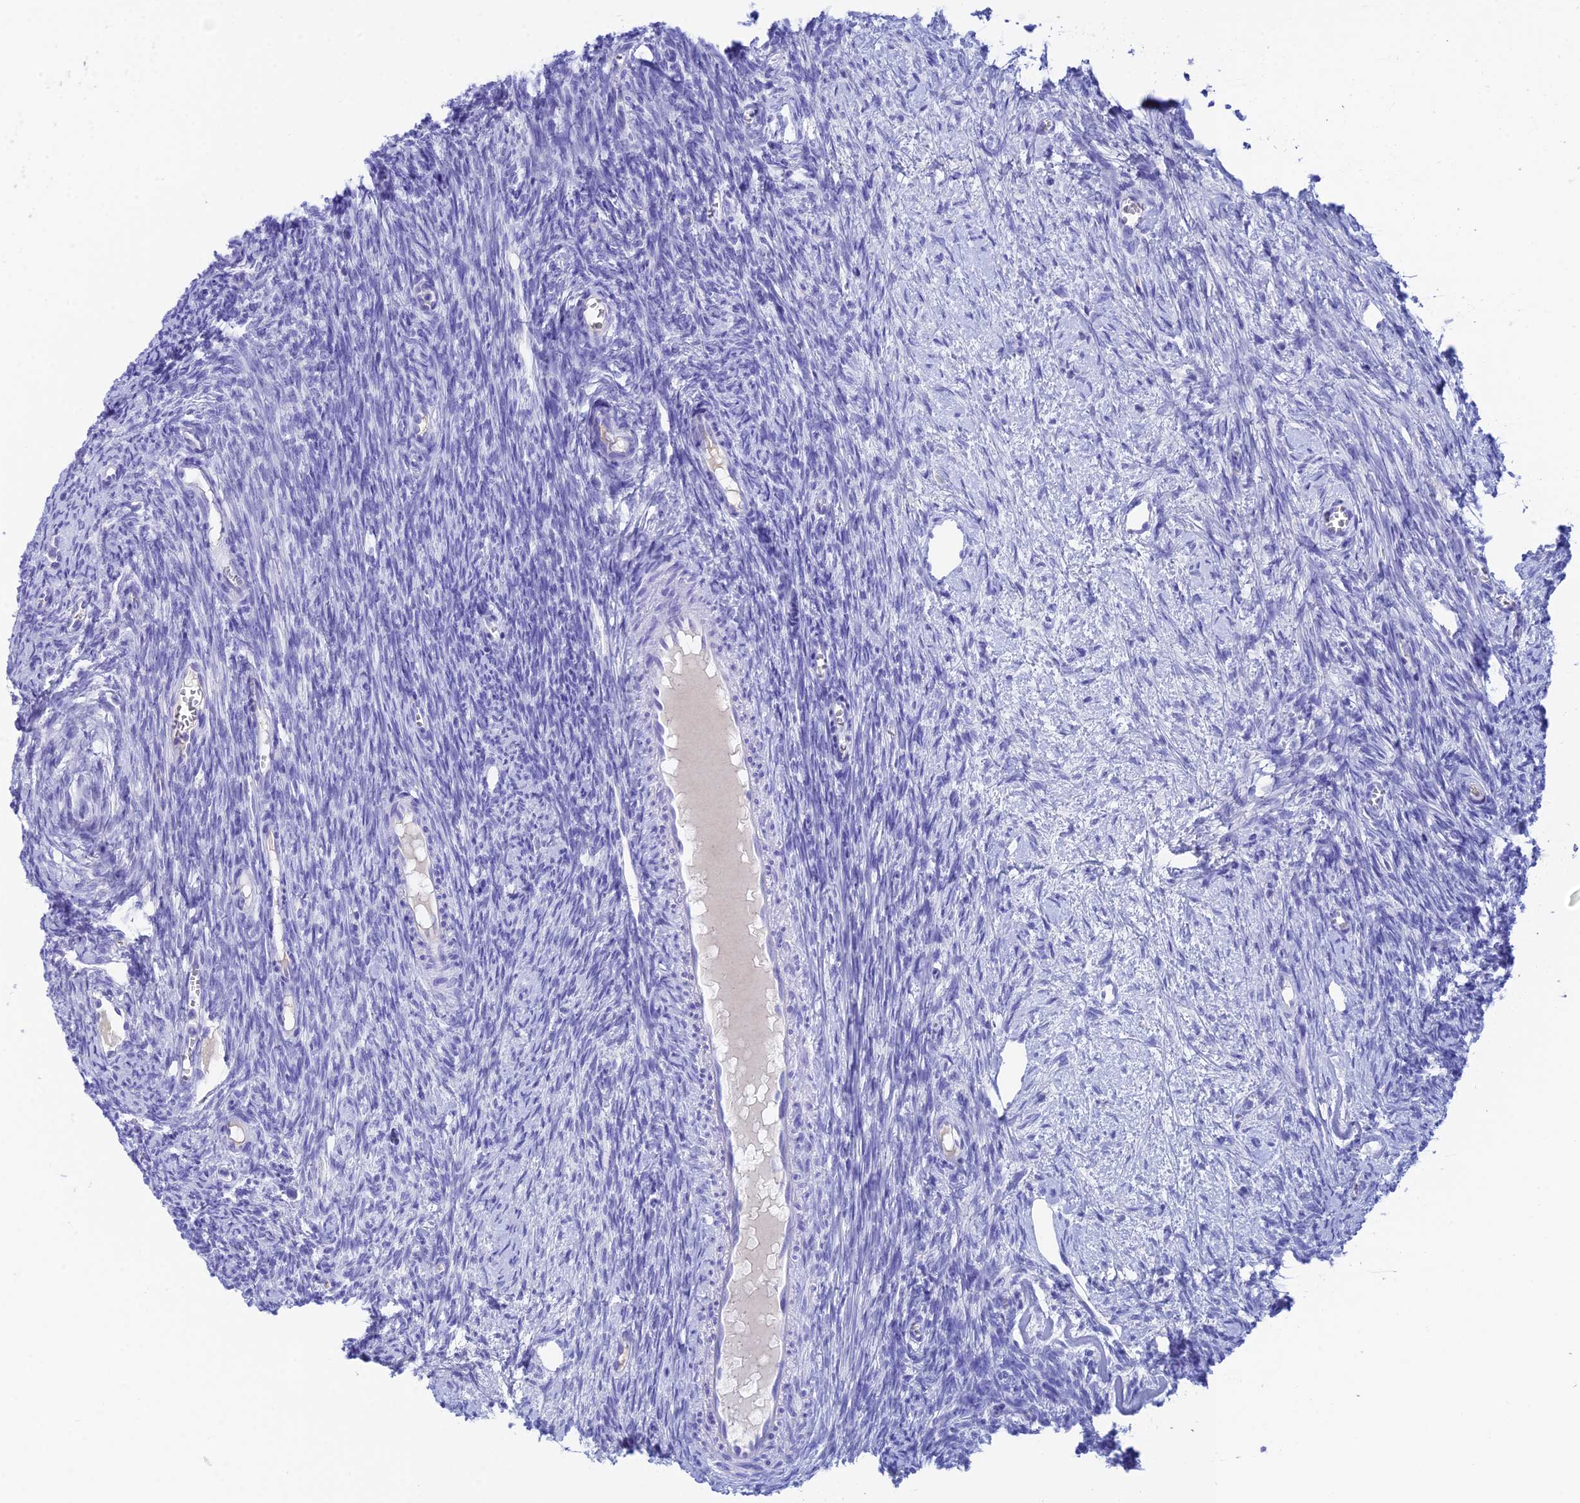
{"staining": {"intensity": "negative", "quantity": "none", "location": "none"}, "tissue": "ovary", "cell_type": "Follicle cells", "image_type": "normal", "snomed": [{"axis": "morphology", "description": "Normal tissue, NOS"}, {"axis": "topography", "description": "Ovary"}], "caption": "Immunohistochemistry of benign ovary exhibits no positivity in follicle cells. The staining was performed using DAB to visualize the protein expression in brown, while the nuclei were stained in blue with hematoxylin (Magnification: 20x).", "gene": "REG1A", "patient": {"sex": "female", "age": 44}}